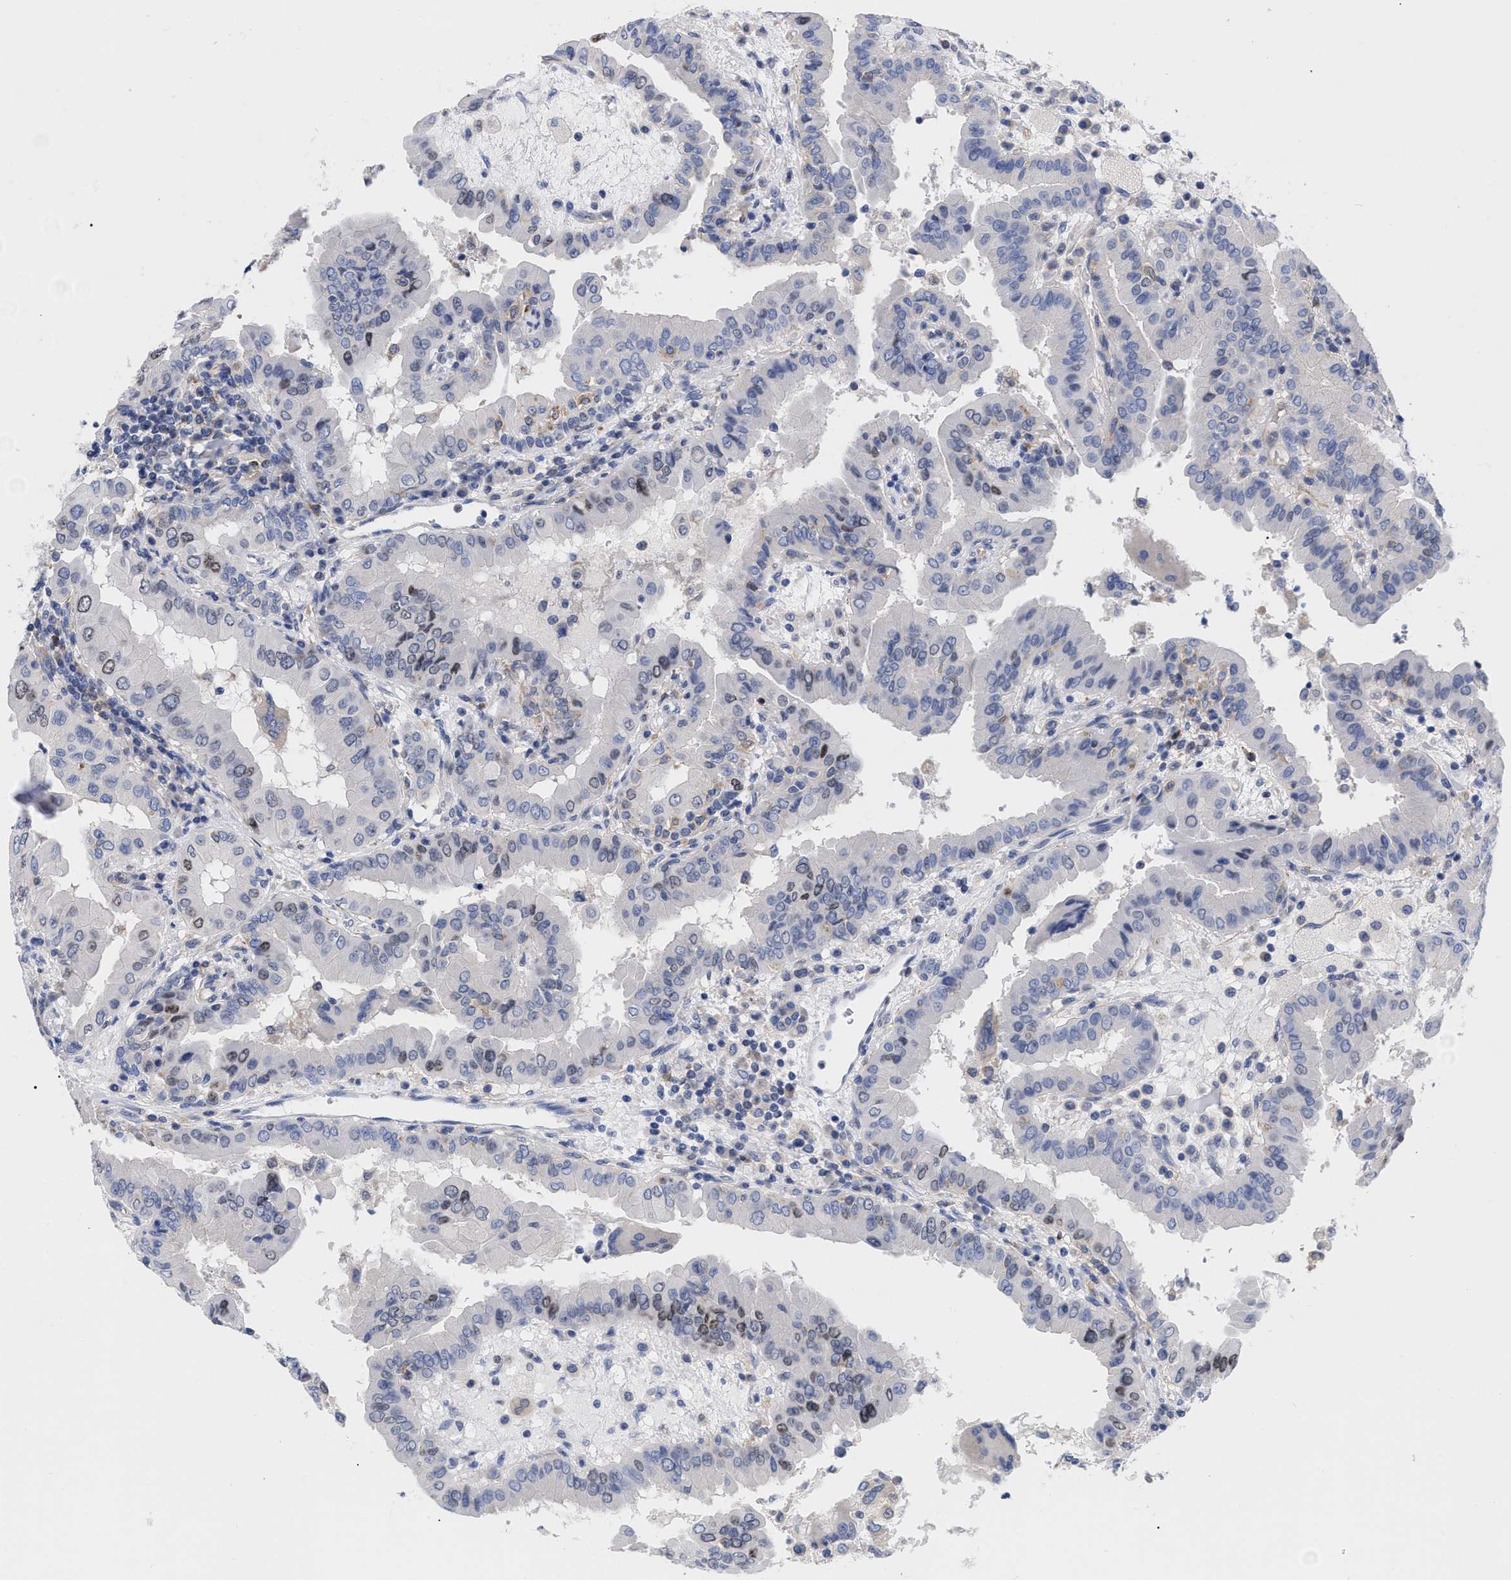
{"staining": {"intensity": "weak", "quantity": "<25%", "location": "nuclear"}, "tissue": "thyroid cancer", "cell_type": "Tumor cells", "image_type": "cancer", "snomed": [{"axis": "morphology", "description": "Papillary adenocarcinoma, NOS"}, {"axis": "topography", "description": "Thyroid gland"}], "caption": "Immunohistochemical staining of human thyroid papillary adenocarcinoma shows no significant staining in tumor cells.", "gene": "IRAG2", "patient": {"sex": "male", "age": 33}}